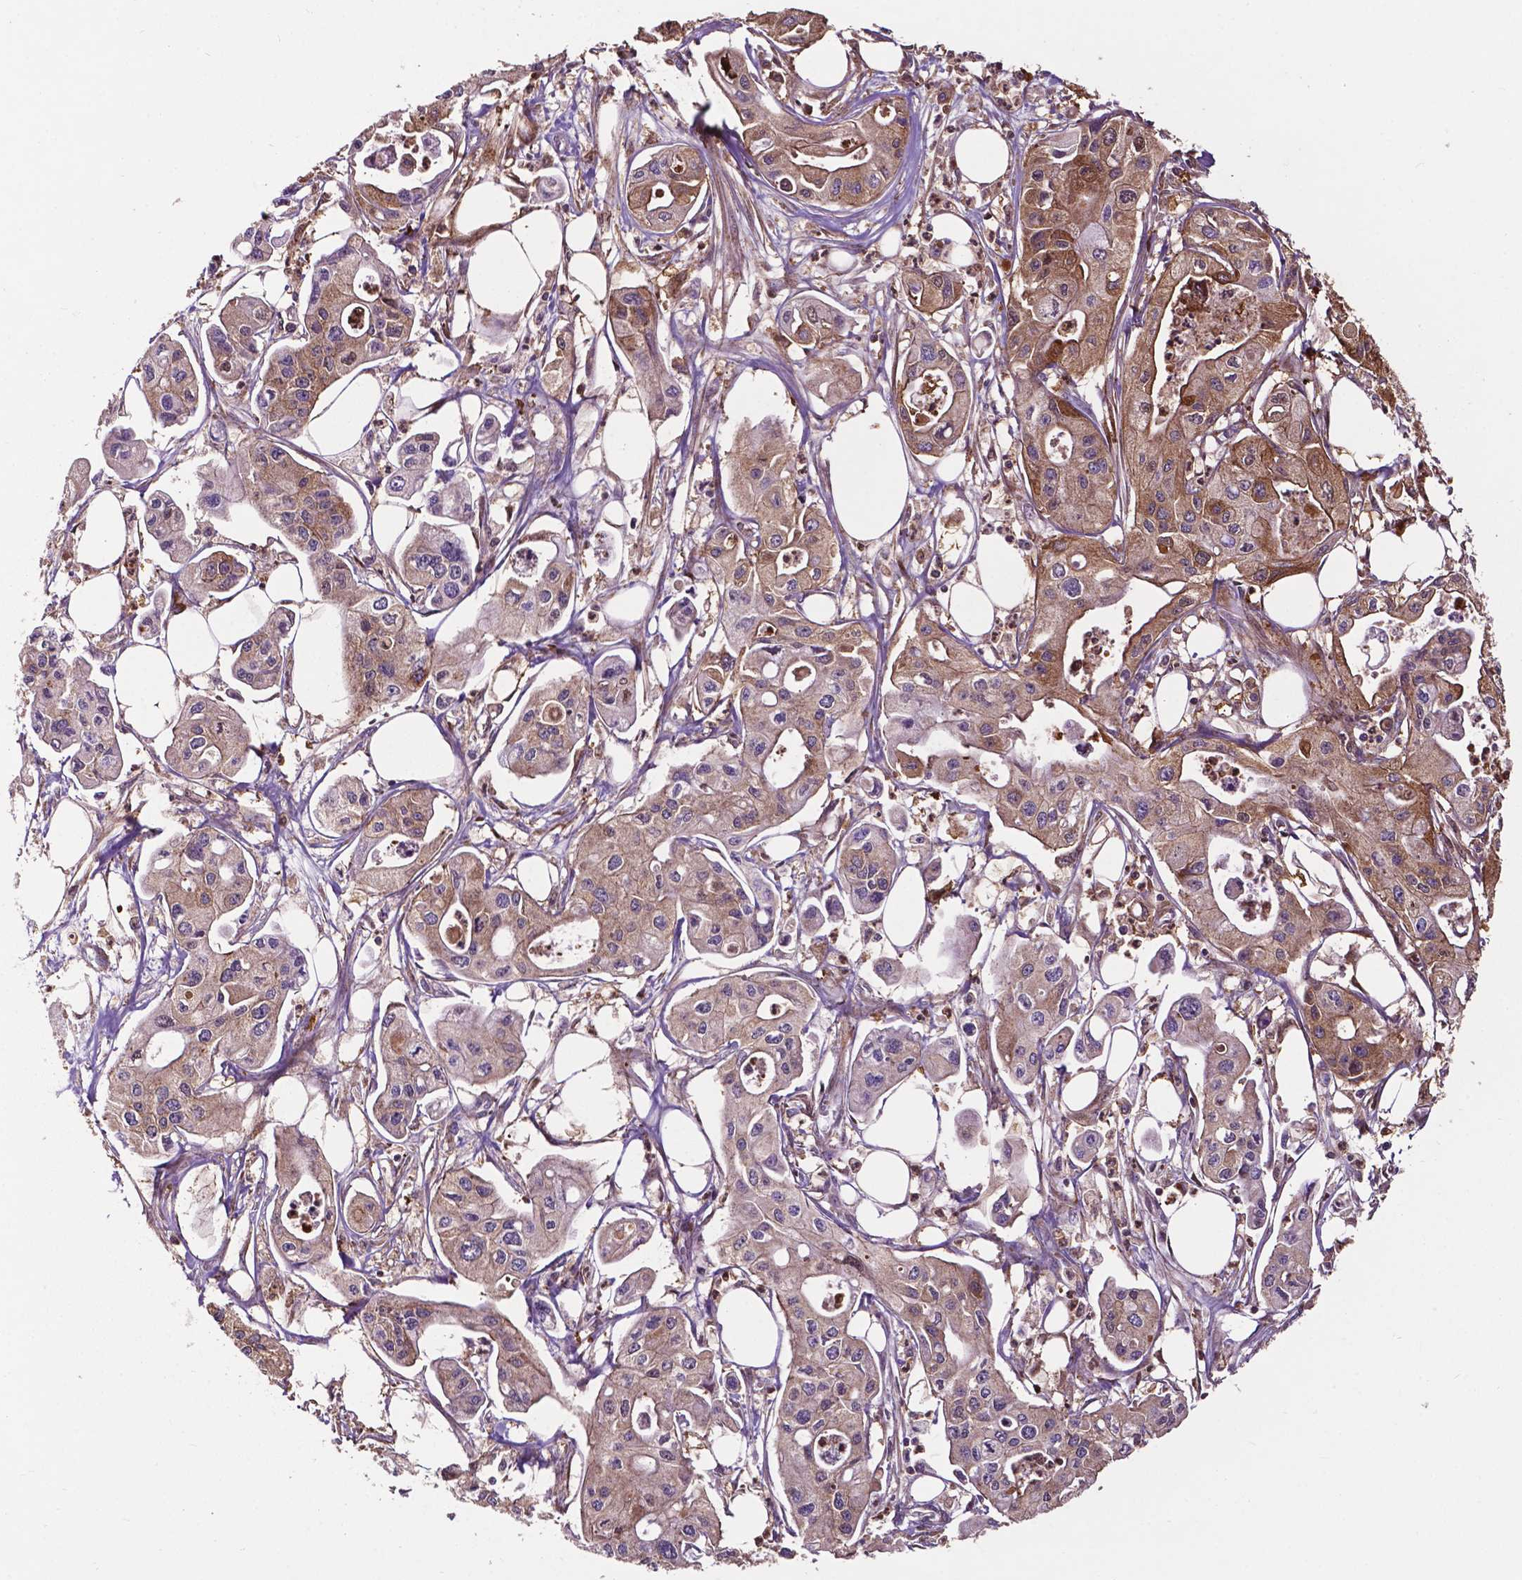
{"staining": {"intensity": "moderate", "quantity": "<25%", "location": "cytoplasmic/membranous"}, "tissue": "pancreatic cancer", "cell_type": "Tumor cells", "image_type": "cancer", "snomed": [{"axis": "morphology", "description": "Adenocarcinoma, NOS"}, {"axis": "topography", "description": "Pancreas"}], "caption": "Pancreatic cancer (adenocarcinoma) stained with immunohistochemistry (IHC) demonstrates moderate cytoplasmic/membranous expression in approximately <25% of tumor cells.", "gene": "SMAD3", "patient": {"sex": "male", "age": 70}}